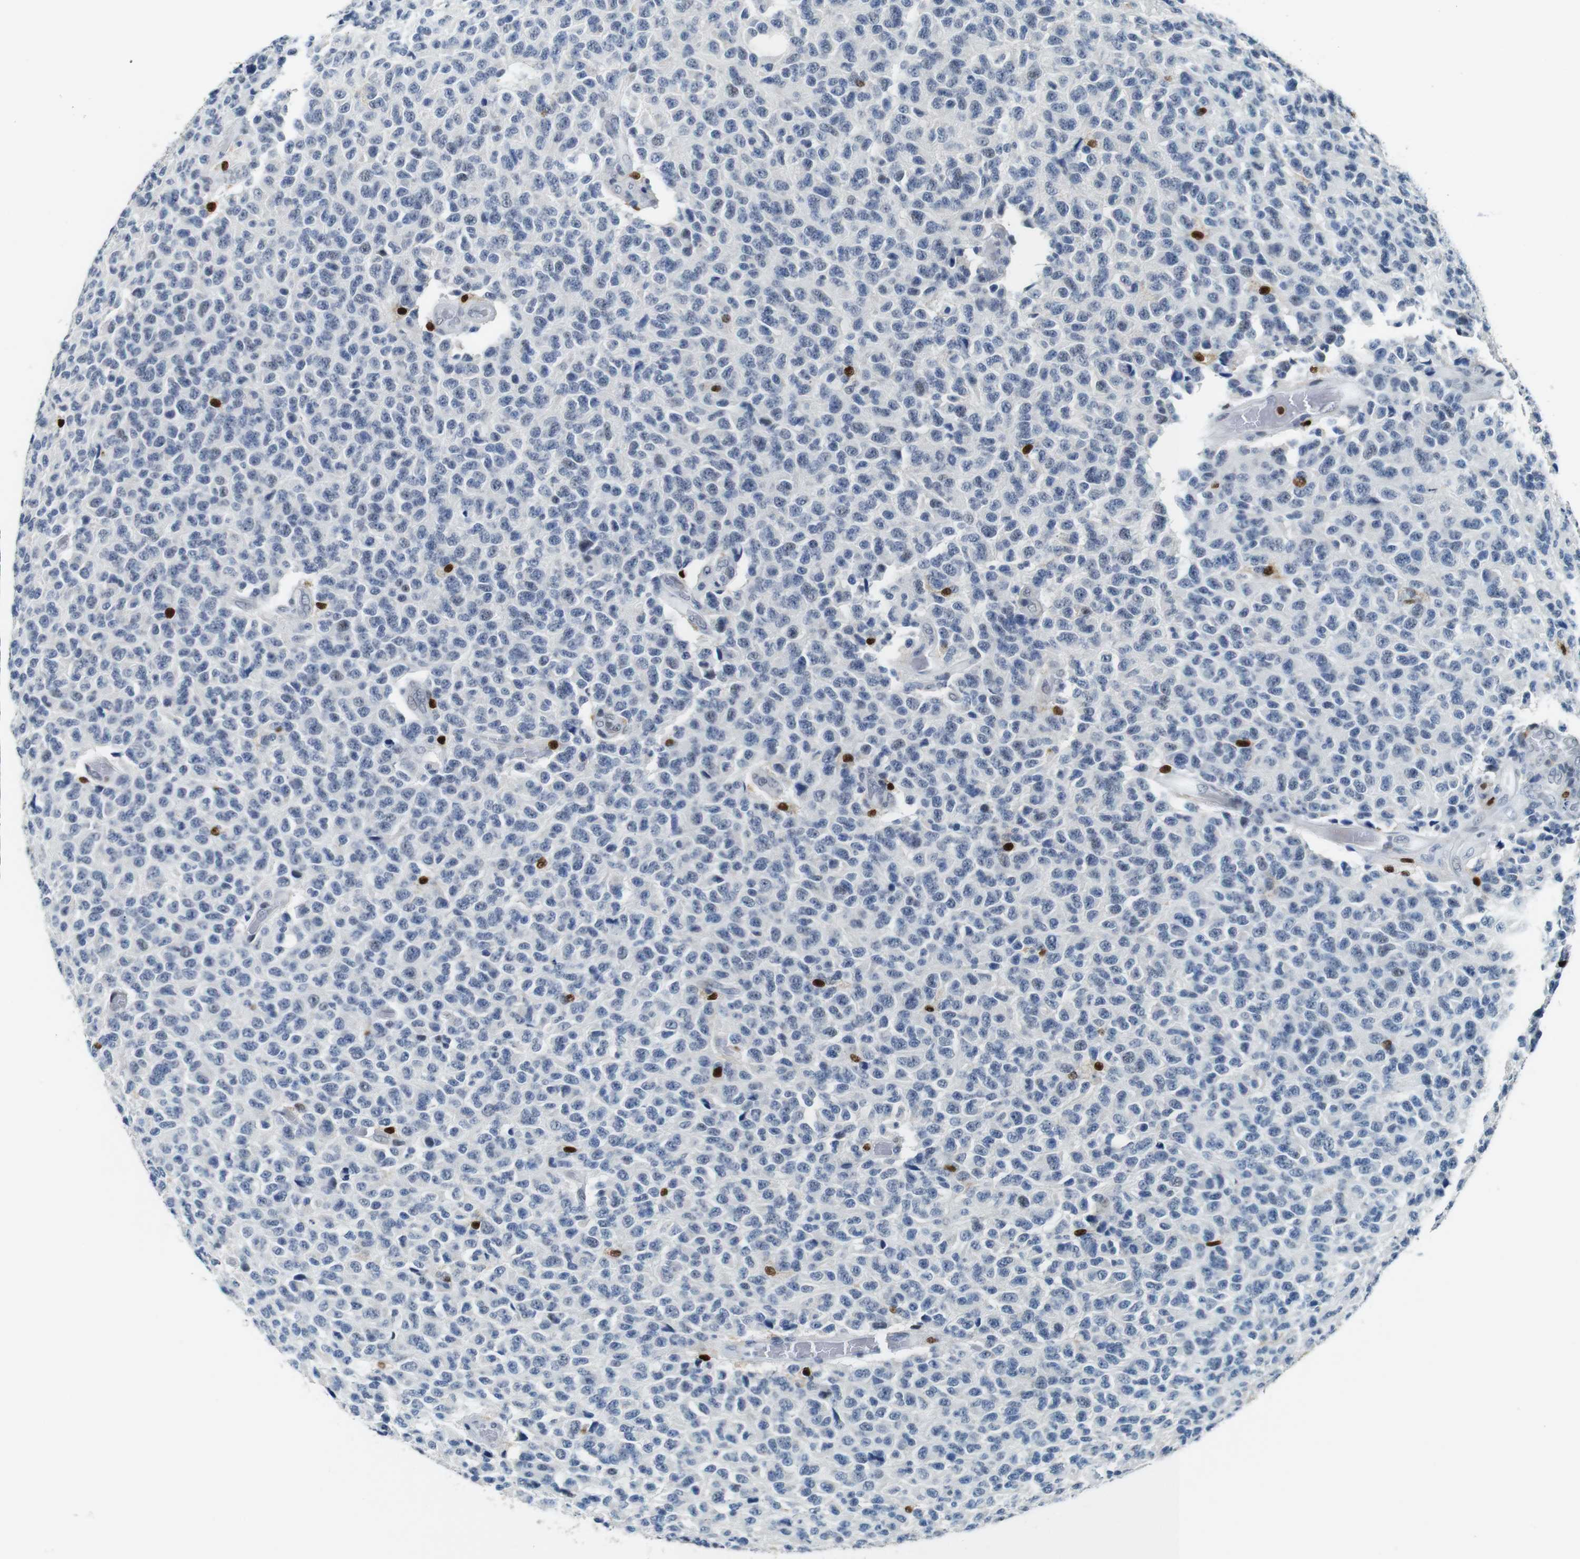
{"staining": {"intensity": "negative", "quantity": "none", "location": "none"}, "tissue": "glioma", "cell_type": "Tumor cells", "image_type": "cancer", "snomed": [{"axis": "morphology", "description": "Glioma, malignant, High grade"}, {"axis": "topography", "description": "pancreas cauda"}], "caption": "Malignant glioma (high-grade) stained for a protein using immunohistochemistry (IHC) shows no positivity tumor cells.", "gene": "IRF8", "patient": {"sex": "male", "age": 60}}